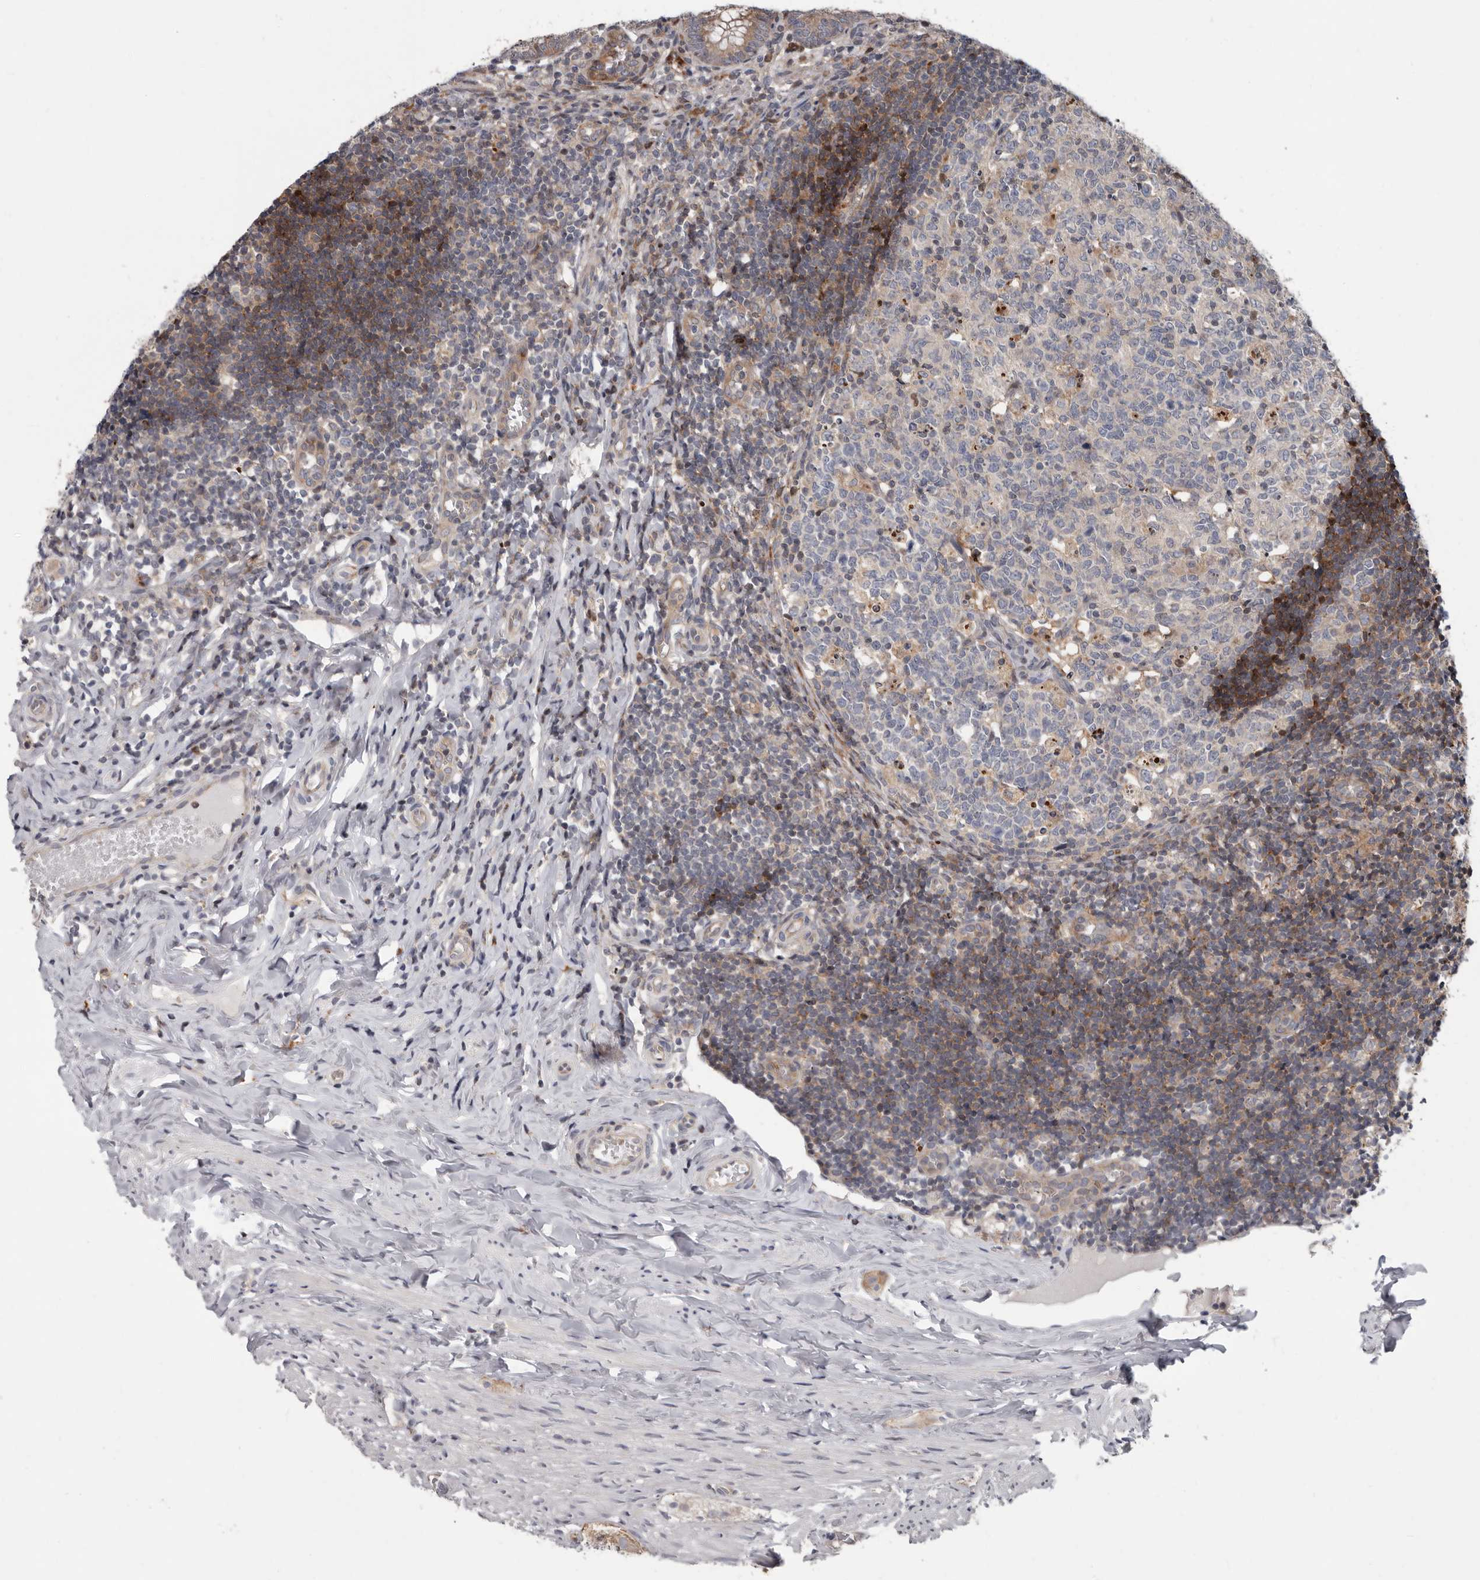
{"staining": {"intensity": "moderate", "quantity": ">75%", "location": "cytoplasmic/membranous"}, "tissue": "appendix", "cell_type": "Glandular cells", "image_type": "normal", "snomed": [{"axis": "morphology", "description": "Normal tissue, NOS"}, {"axis": "topography", "description": "Appendix"}], "caption": "Protein staining of unremarkable appendix reveals moderate cytoplasmic/membranous expression in approximately >75% of glandular cells. The staining is performed using DAB (3,3'-diaminobenzidine) brown chromogen to label protein expression. The nuclei are counter-stained blue using hematoxylin.", "gene": "FGFR4", "patient": {"sex": "male", "age": 8}}